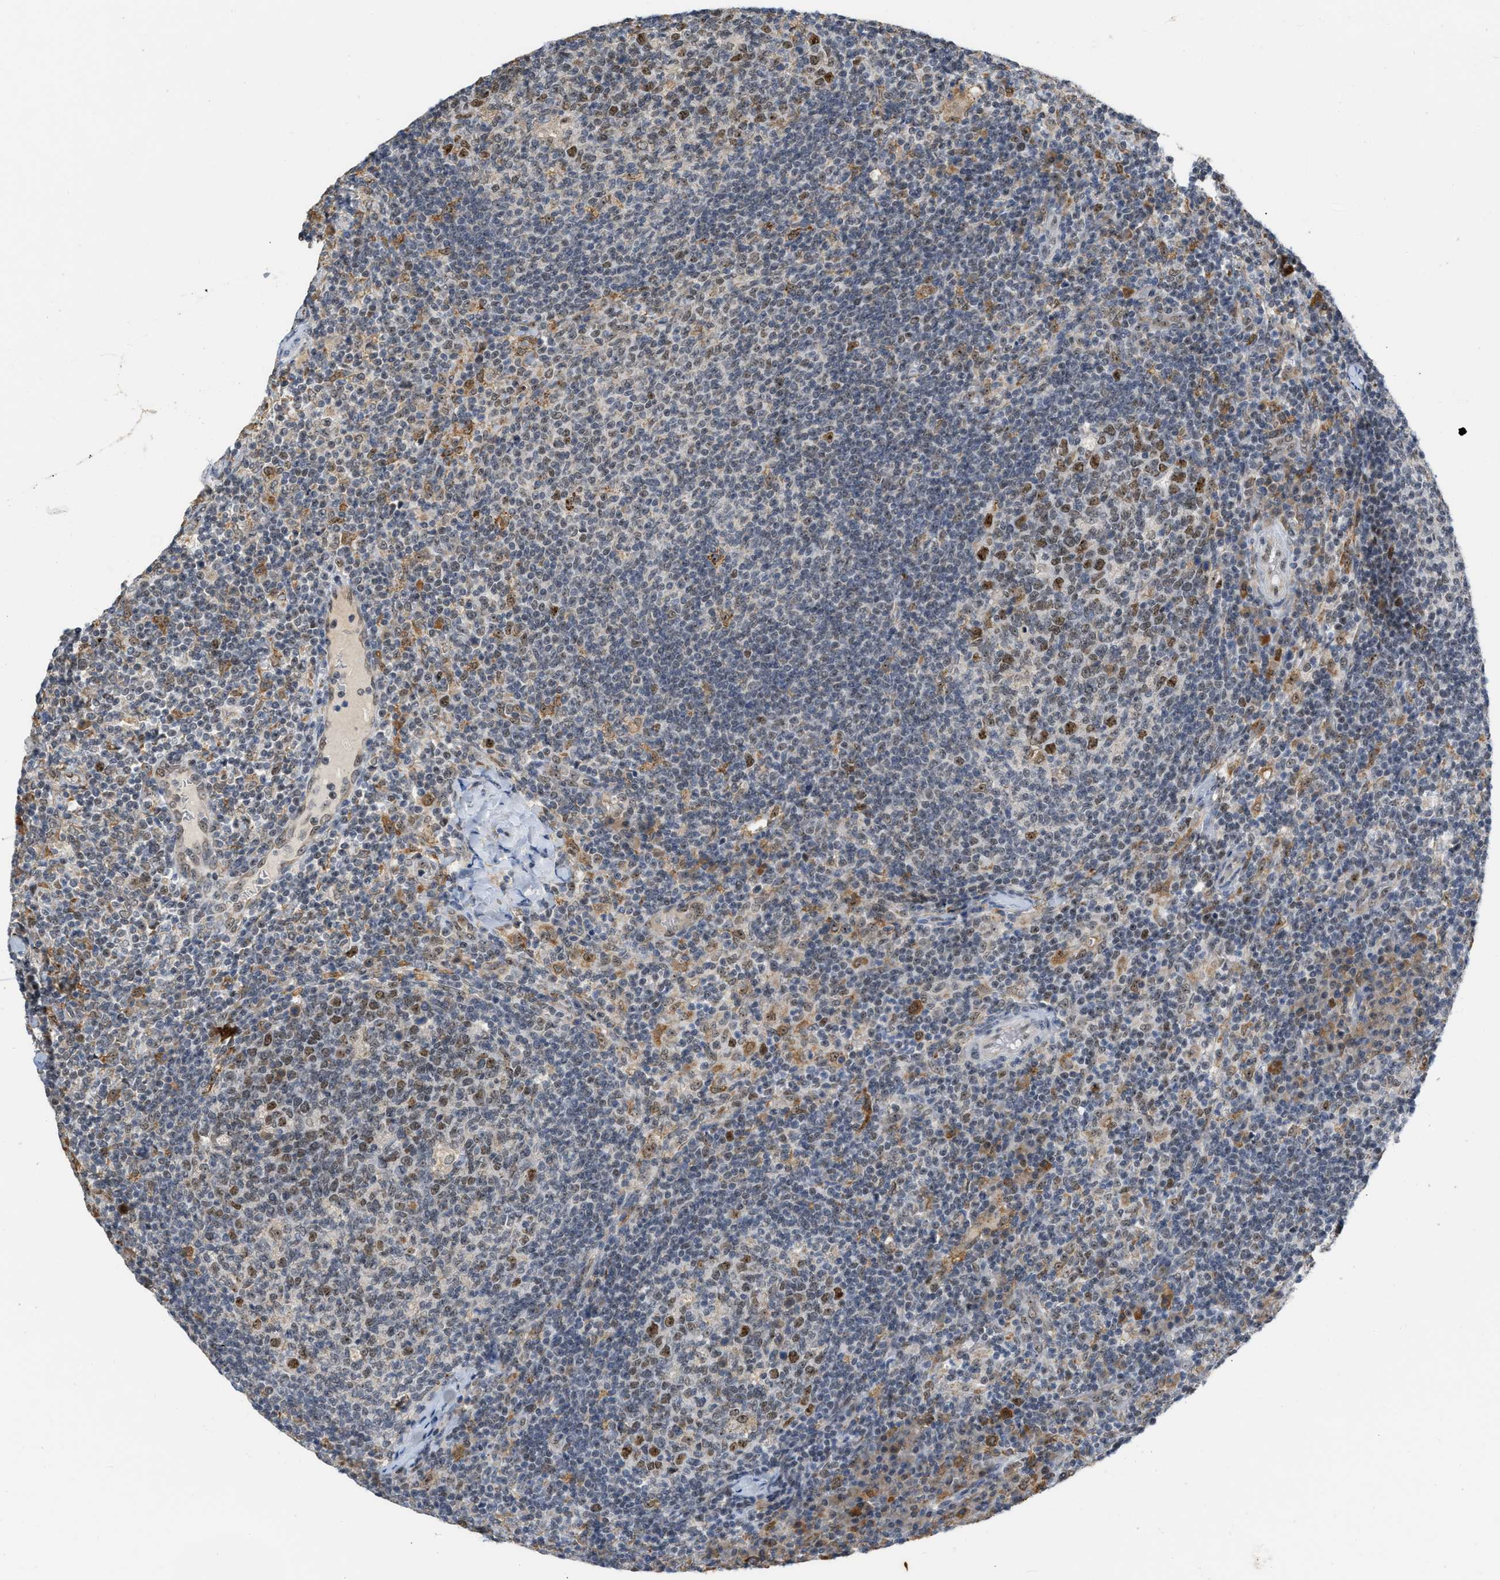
{"staining": {"intensity": "moderate", "quantity": "25%-75%", "location": "nuclear"}, "tissue": "lymph node", "cell_type": "Germinal center cells", "image_type": "normal", "snomed": [{"axis": "morphology", "description": "Normal tissue, NOS"}, {"axis": "morphology", "description": "Inflammation, NOS"}, {"axis": "topography", "description": "Lymph node"}], "caption": "Immunohistochemical staining of benign human lymph node exhibits moderate nuclear protein staining in about 25%-75% of germinal center cells.", "gene": "ELAC2", "patient": {"sex": "male", "age": 55}}